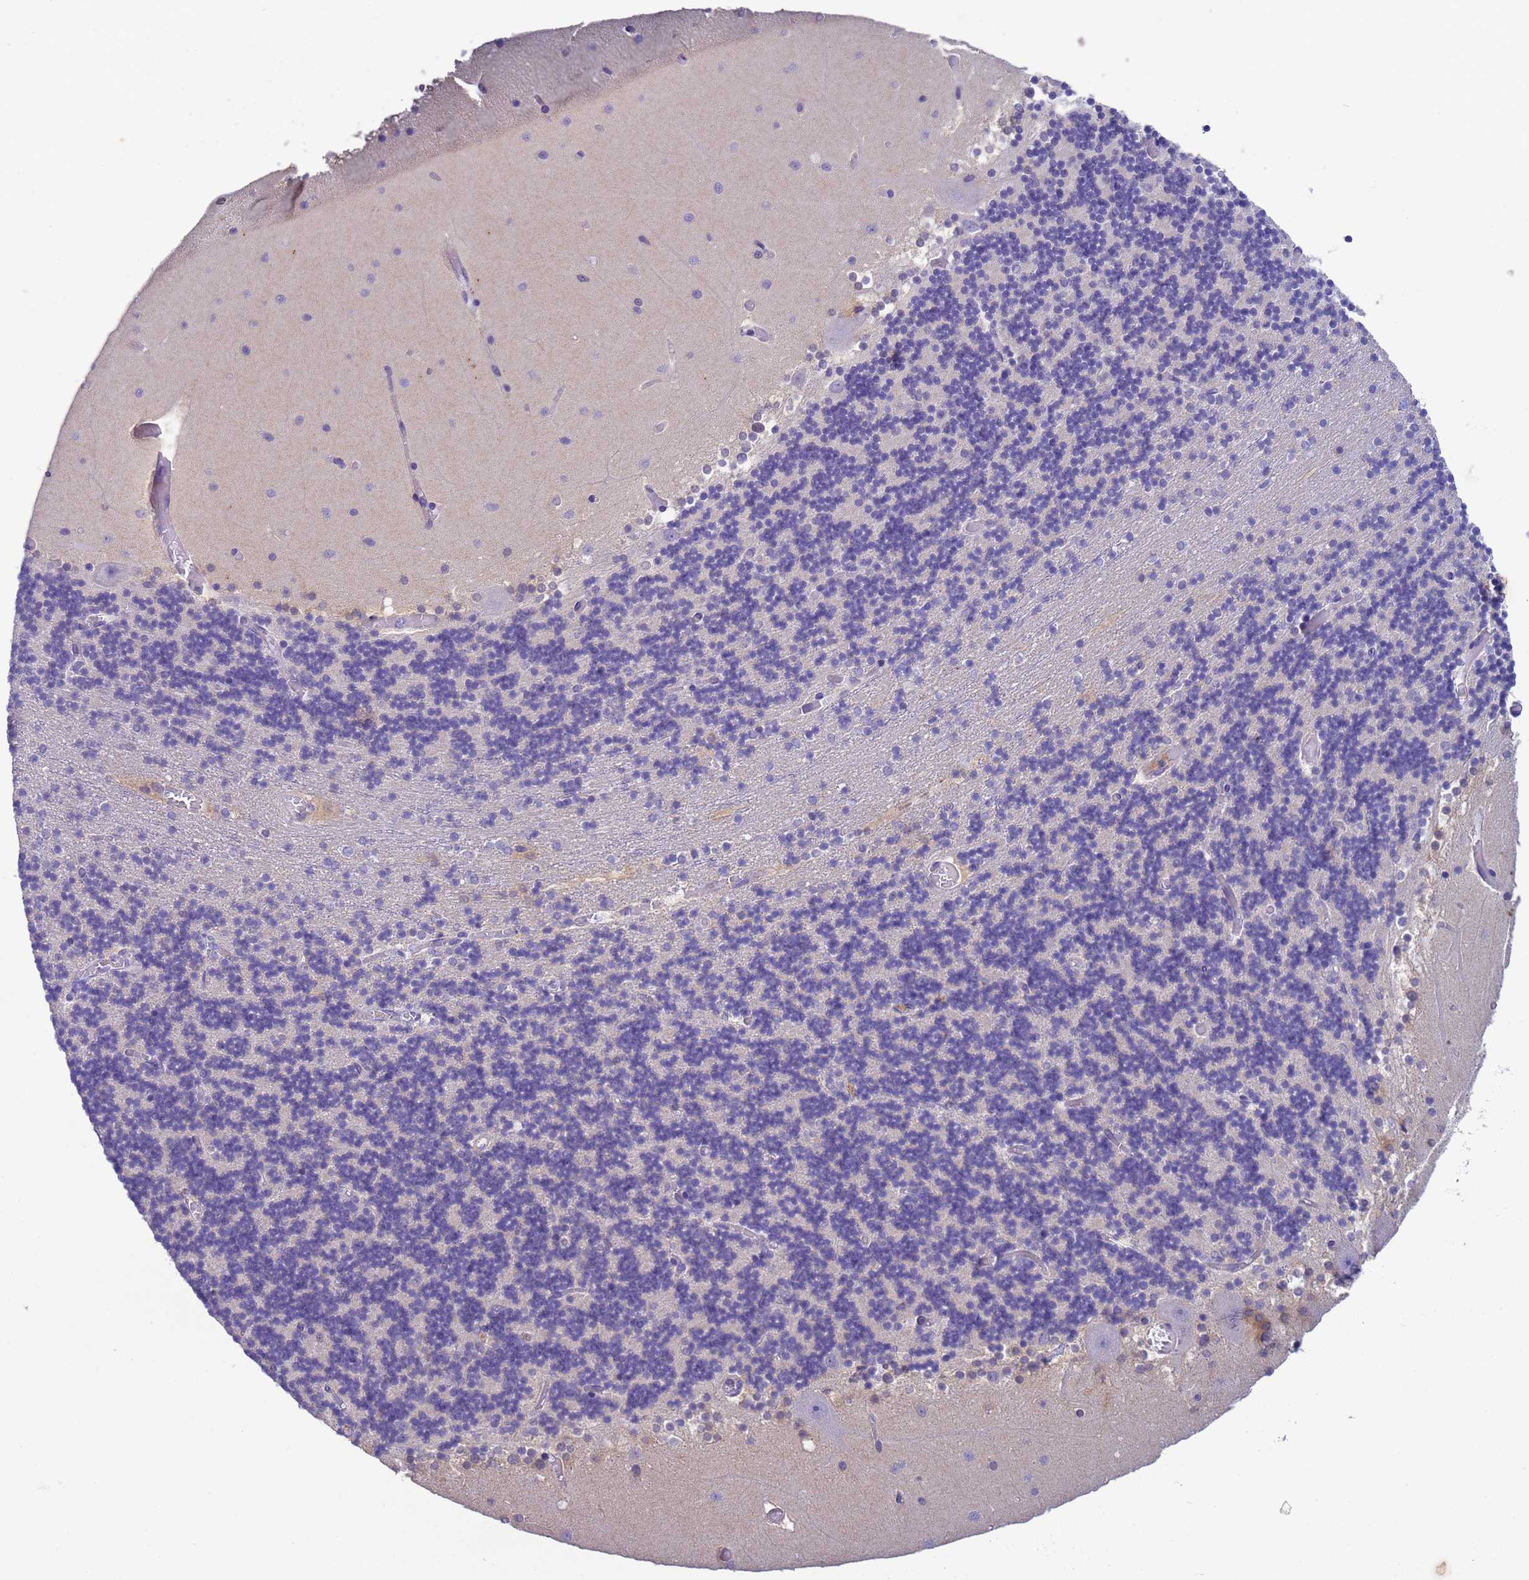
{"staining": {"intensity": "negative", "quantity": "none", "location": "none"}, "tissue": "cerebellum", "cell_type": "Cells in granular layer", "image_type": "normal", "snomed": [{"axis": "morphology", "description": "Normal tissue, NOS"}, {"axis": "topography", "description": "Cerebellum"}], "caption": "An immunohistochemistry photomicrograph of normal cerebellum is shown. There is no staining in cells in granular layer of cerebellum.", "gene": "KLHL13", "patient": {"sex": "female", "age": 28}}